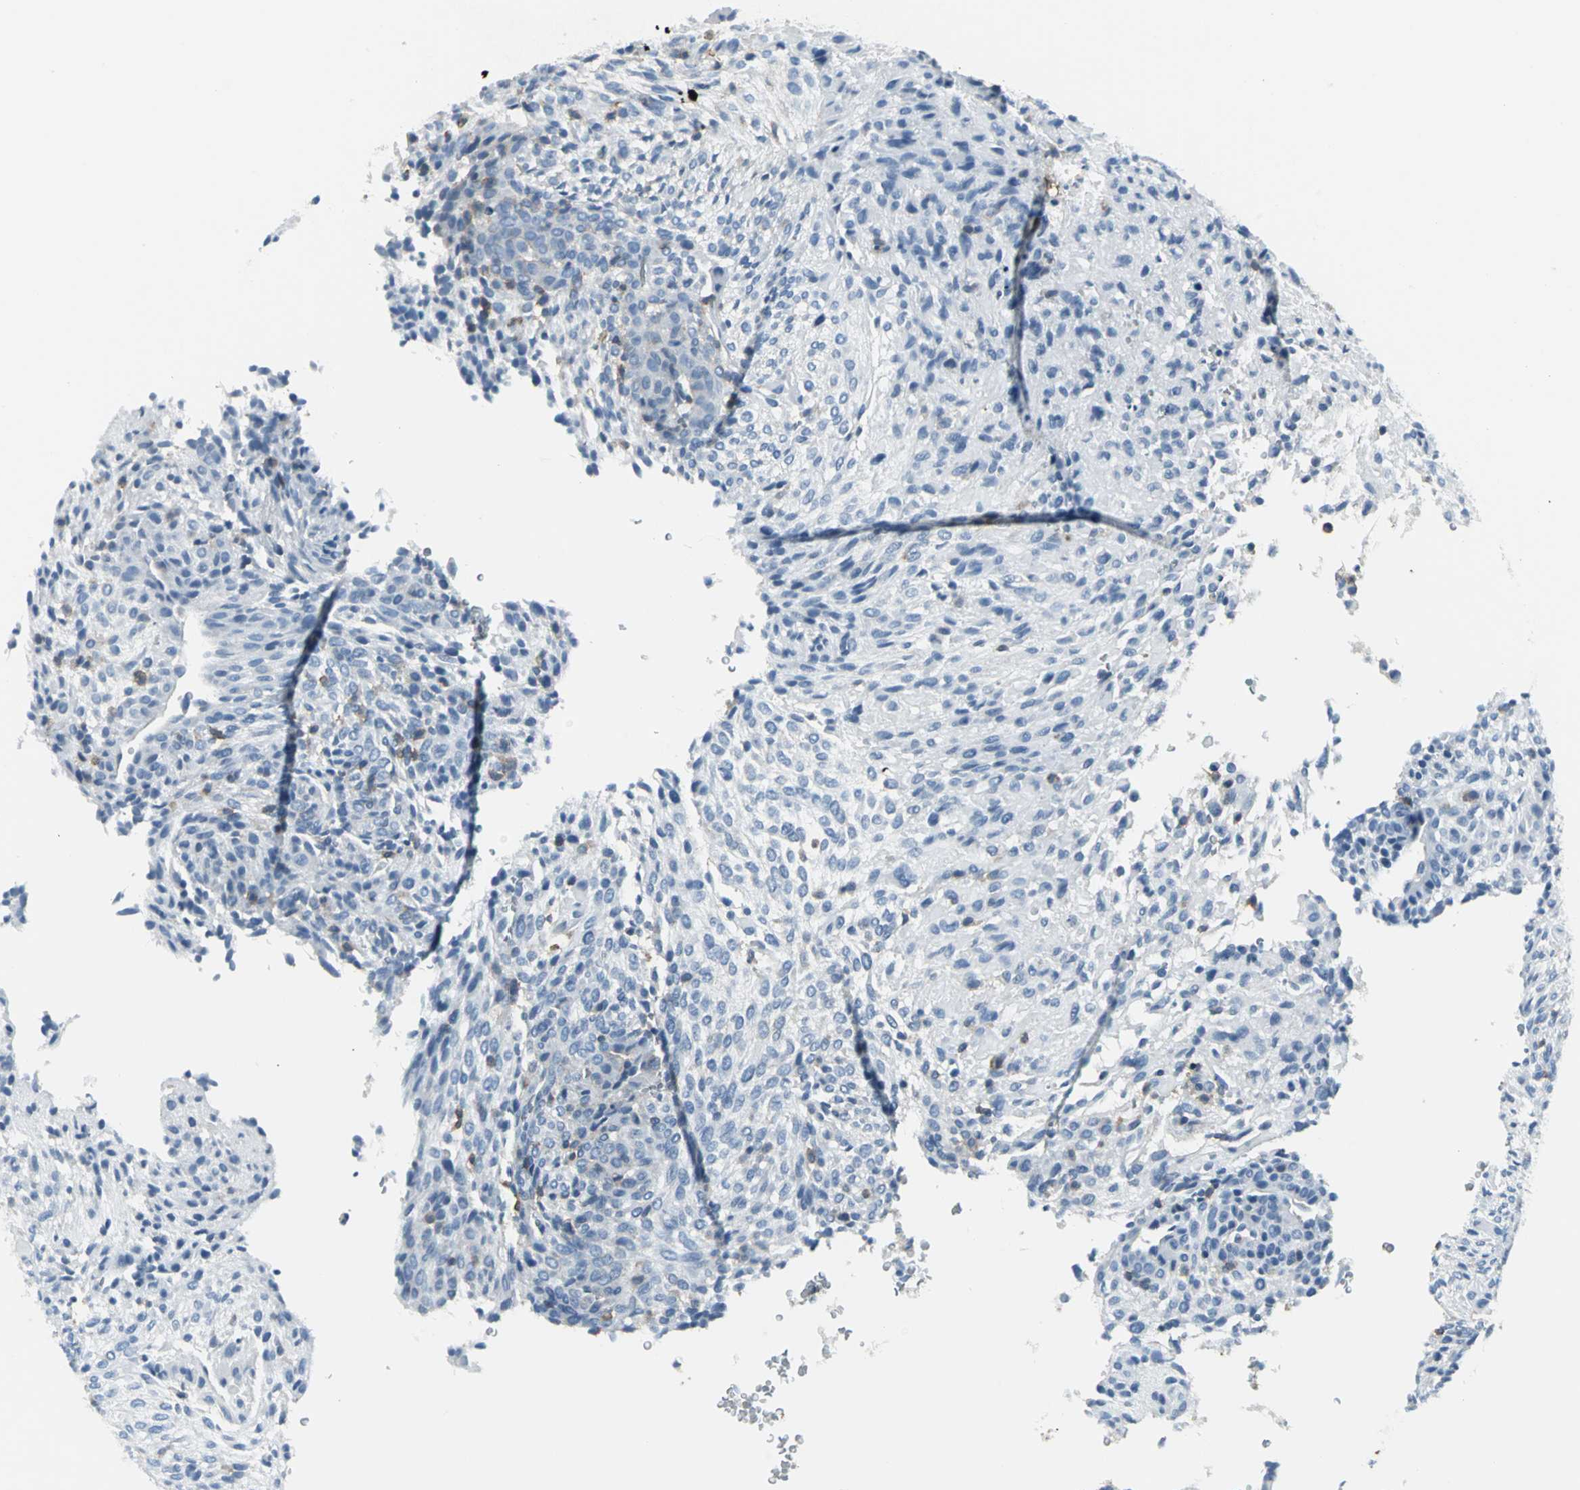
{"staining": {"intensity": "negative", "quantity": "none", "location": "none"}, "tissue": "glioma", "cell_type": "Tumor cells", "image_type": "cancer", "snomed": [{"axis": "morphology", "description": "Glioma, malignant, High grade"}, {"axis": "topography", "description": "Cerebral cortex"}], "caption": "This is a image of immunohistochemistry staining of glioma, which shows no positivity in tumor cells.", "gene": "IQGAP2", "patient": {"sex": "female", "age": 55}}